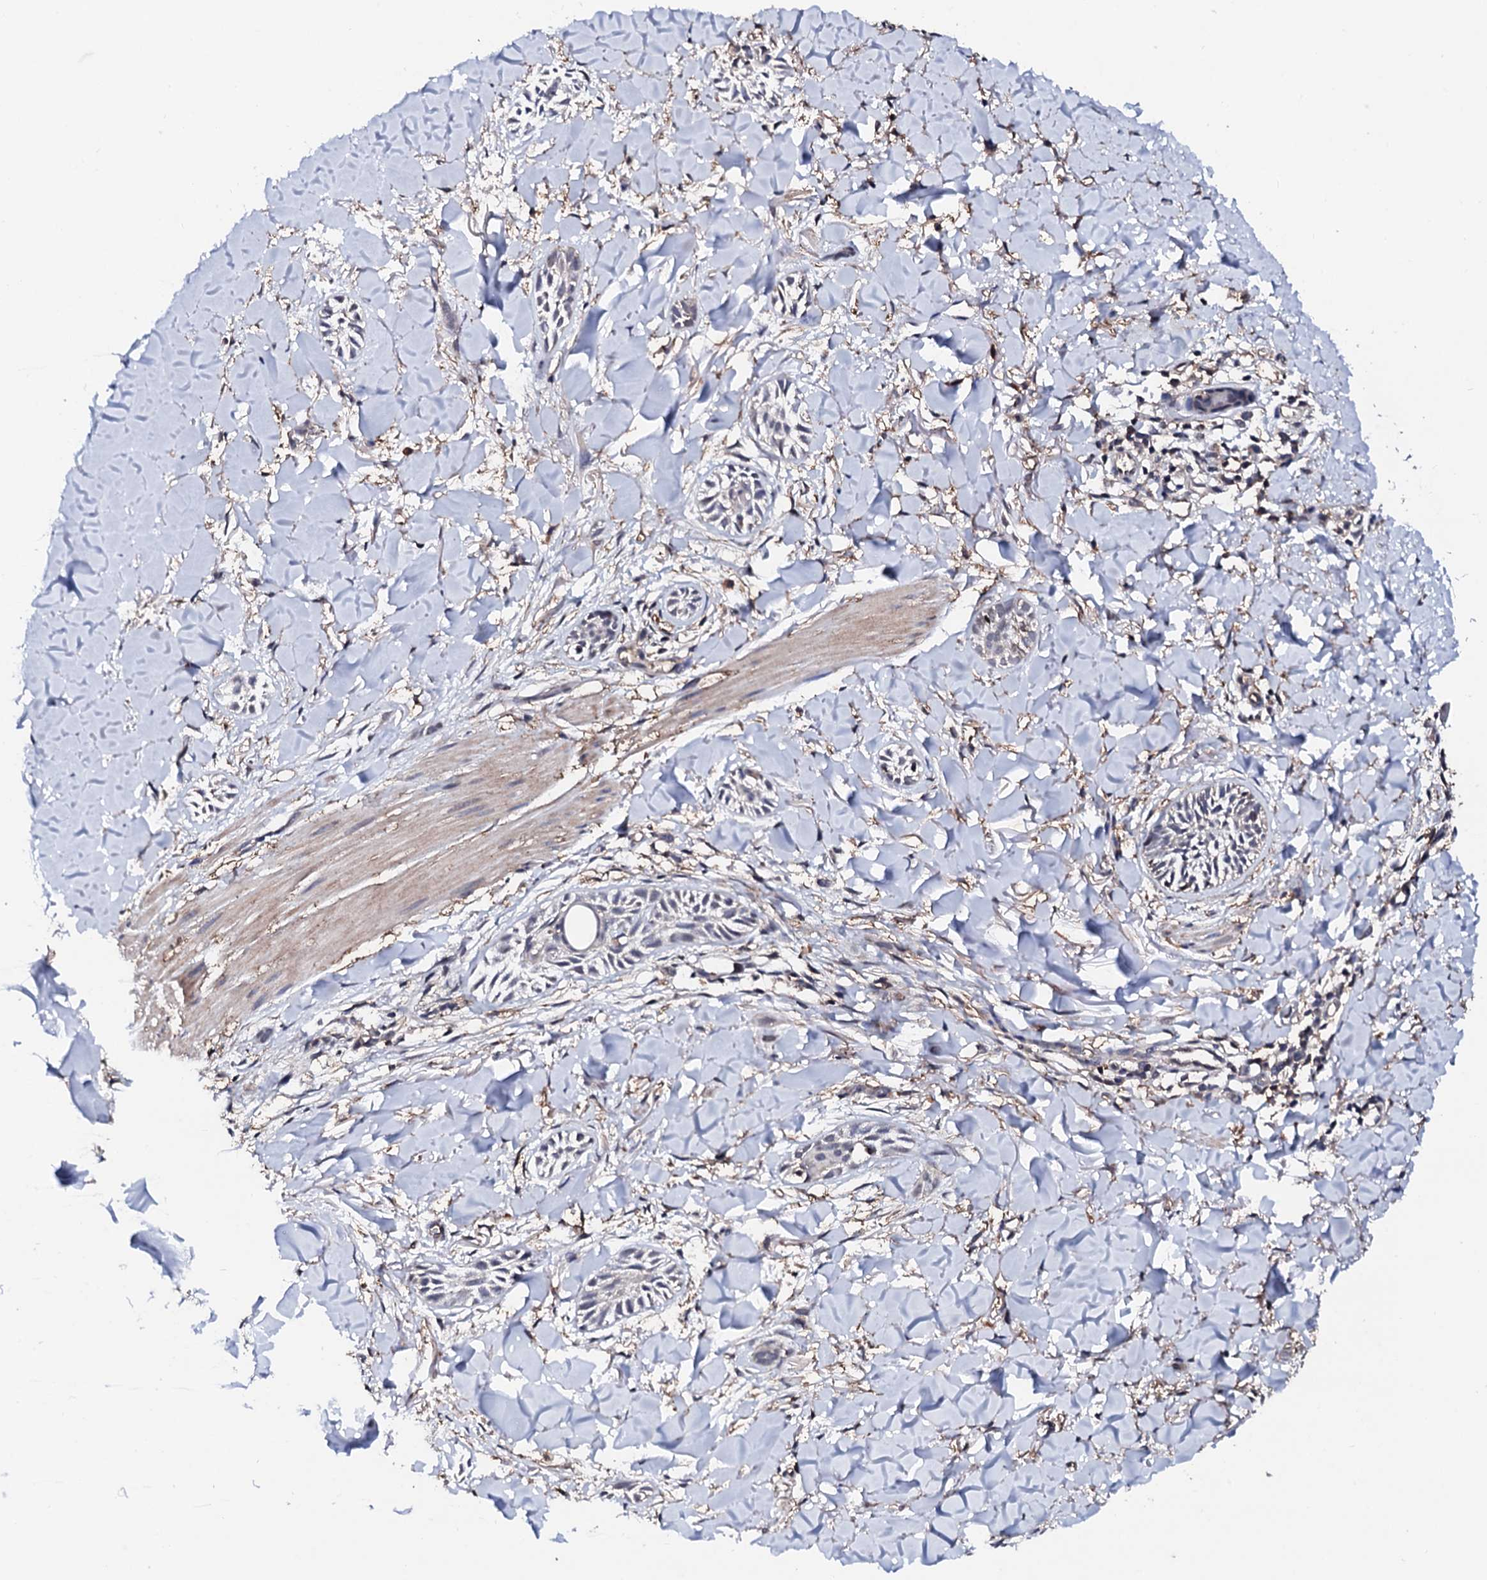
{"staining": {"intensity": "negative", "quantity": "none", "location": "none"}, "tissue": "skin cancer", "cell_type": "Tumor cells", "image_type": "cancer", "snomed": [{"axis": "morphology", "description": "Basal cell carcinoma"}, {"axis": "topography", "description": "Skin"}], "caption": "This is an IHC photomicrograph of skin basal cell carcinoma. There is no staining in tumor cells.", "gene": "EDC3", "patient": {"sex": "female", "age": 59}}